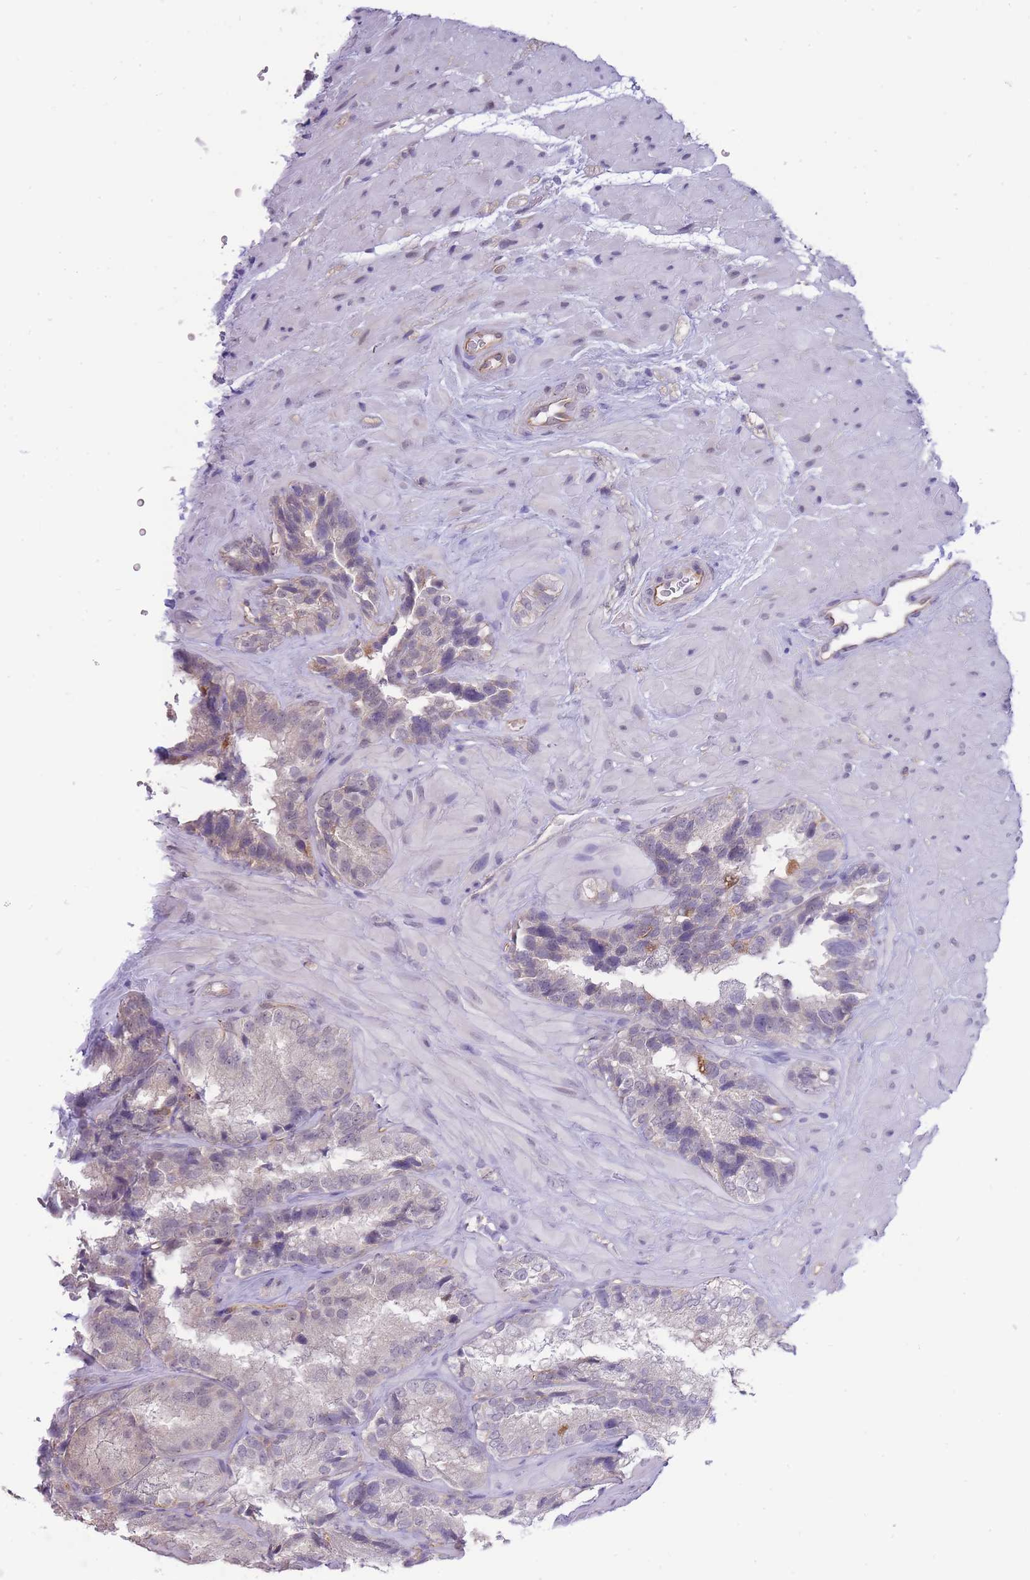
{"staining": {"intensity": "negative", "quantity": "none", "location": "none"}, "tissue": "seminal vesicle", "cell_type": "Glandular cells", "image_type": "normal", "snomed": [{"axis": "morphology", "description": "Normal tissue, NOS"}, {"axis": "topography", "description": "Seminal veicle"}], "caption": "Immunohistochemical staining of normal human seminal vesicle displays no significant expression in glandular cells.", "gene": "C19orf25", "patient": {"sex": "male", "age": 58}}